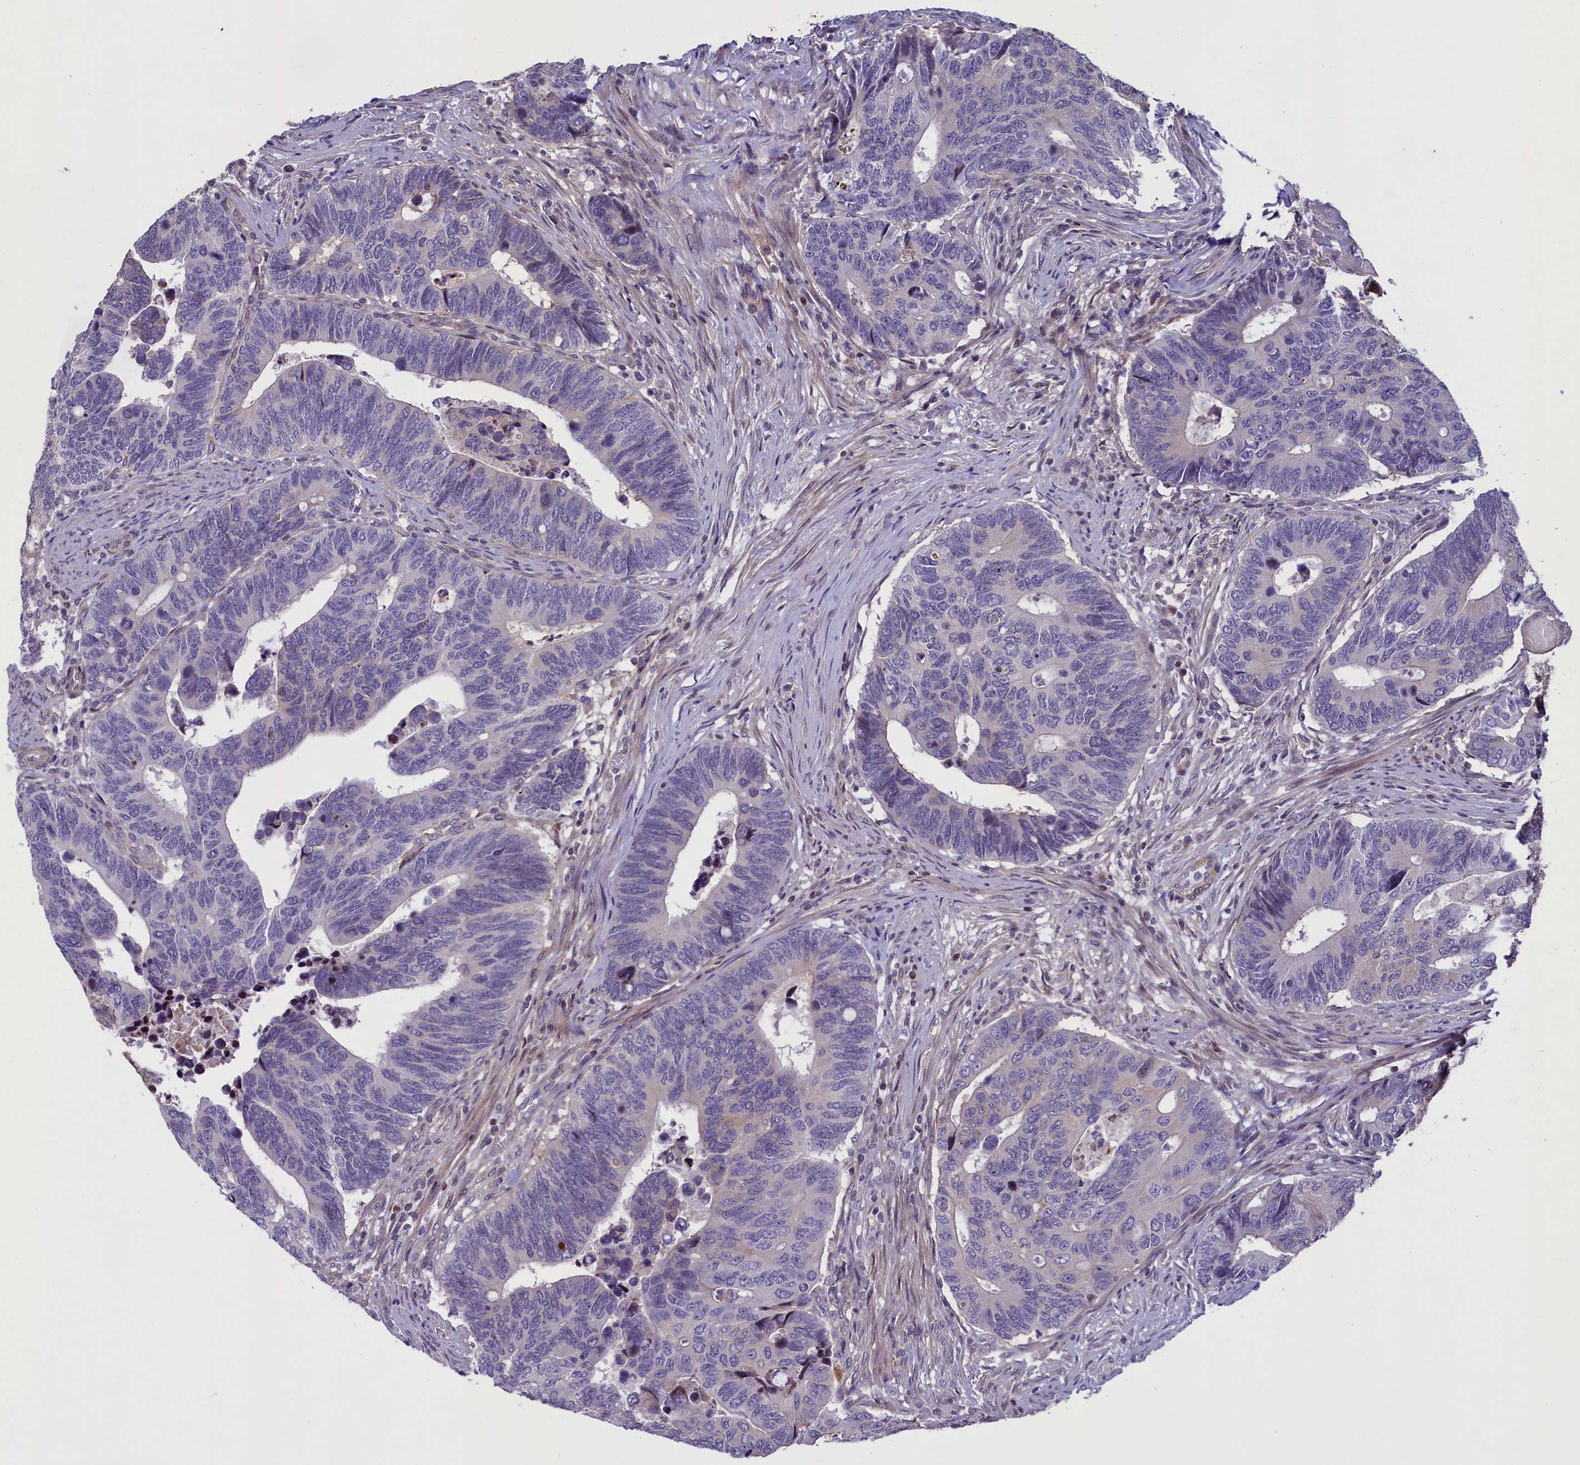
{"staining": {"intensity": "negative", "quantity": "none", "location": "none"}, "tissue": "colorectal cancer", "cell_type": "Tumor cells", "image_type": "cancer", "snomed": [{"axis": "morphology", "description": "Adenocarcinoma, NOS"}, {"axis": "topography", "description": "Colon"}], "caption": "Tumor cells are negative for protein expression in human colorectal adenocarcinoma.", "gene": "MAN2C1", "patient": {"sex": "male", "age": 87}}